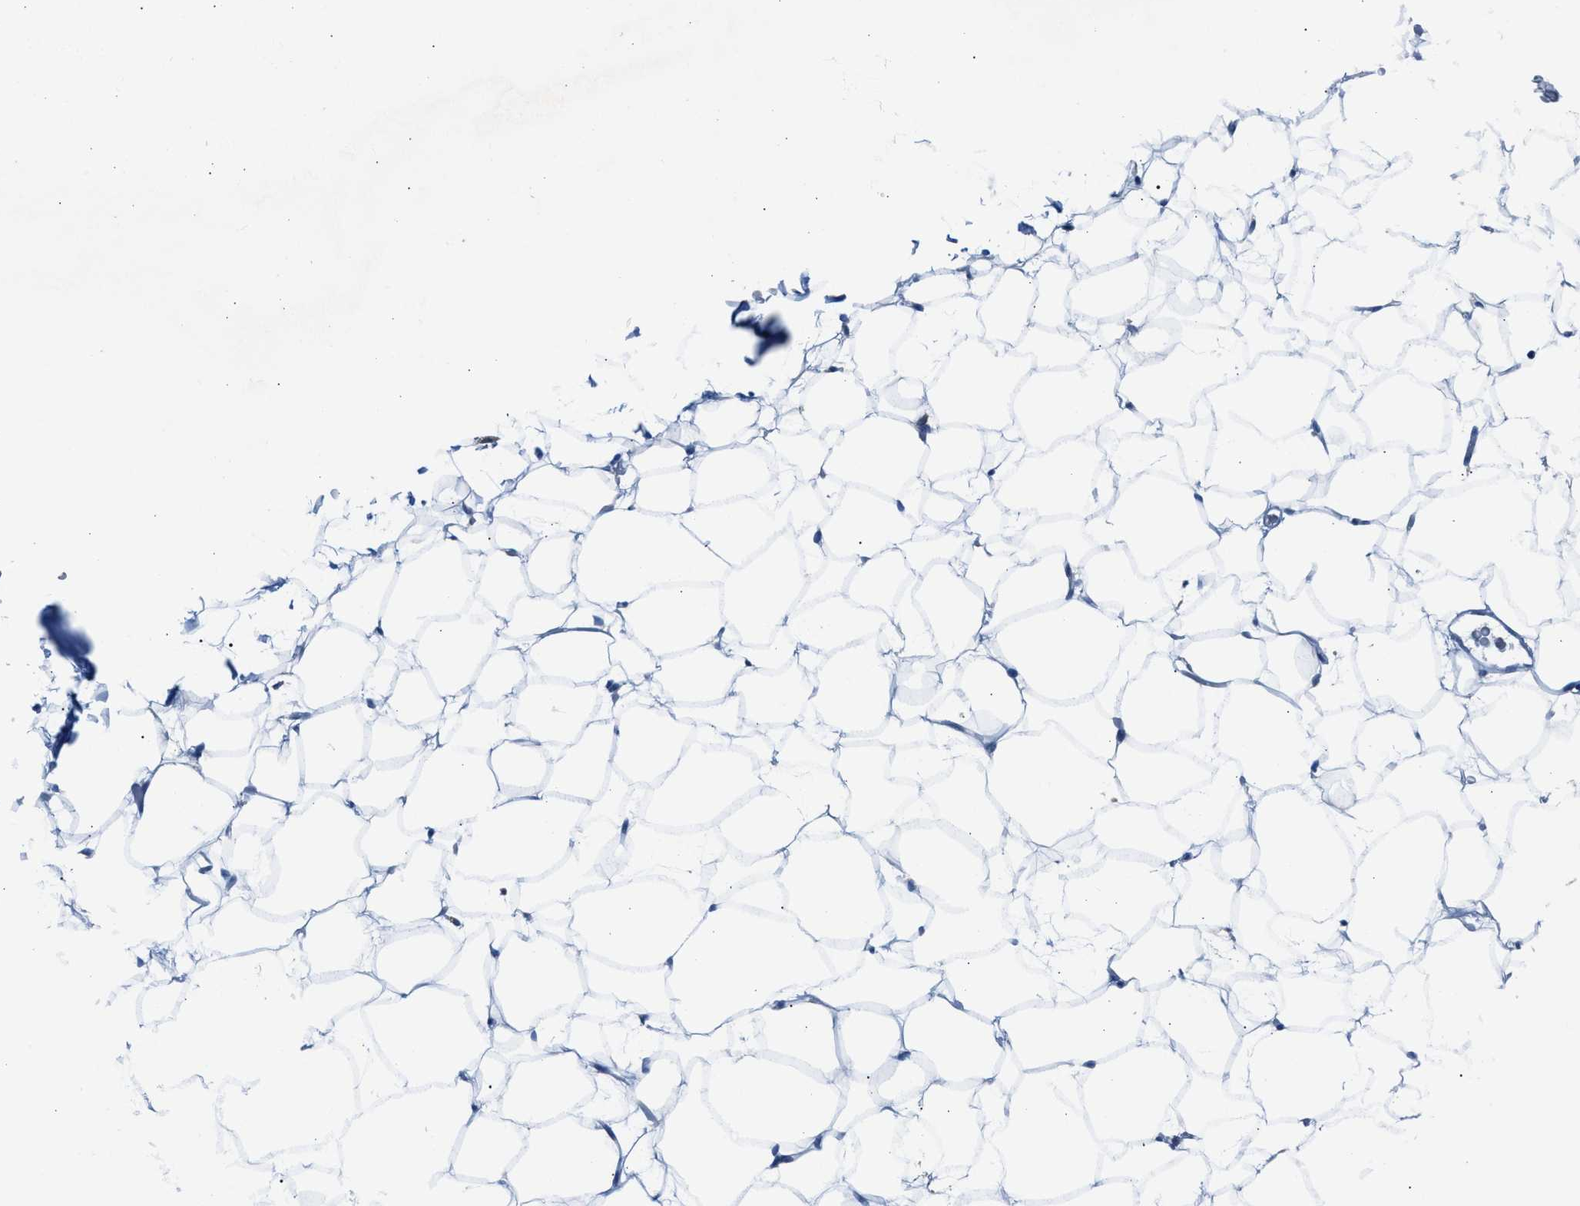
{"staining": {"intensity": "negative", "quantity": "none", "location": "none"}, "tissue": "adipose tissue", "cell_type": "Adipocytes", "image_type": "normal", "snomed": [{"axis": "morphology", "description": "Normal tissue, NOS"}, {"axis": "topography", "description": "Breast"}, {"axis": "topography", "description": "Soft tissue"}], "caption": "The immunohistochemistry (IHC) photomicrograph has no significant staining in adipocytes of adipose tissue.", "gene": "CLEC10A", "patient": {"sex": "female", "age": 75}}